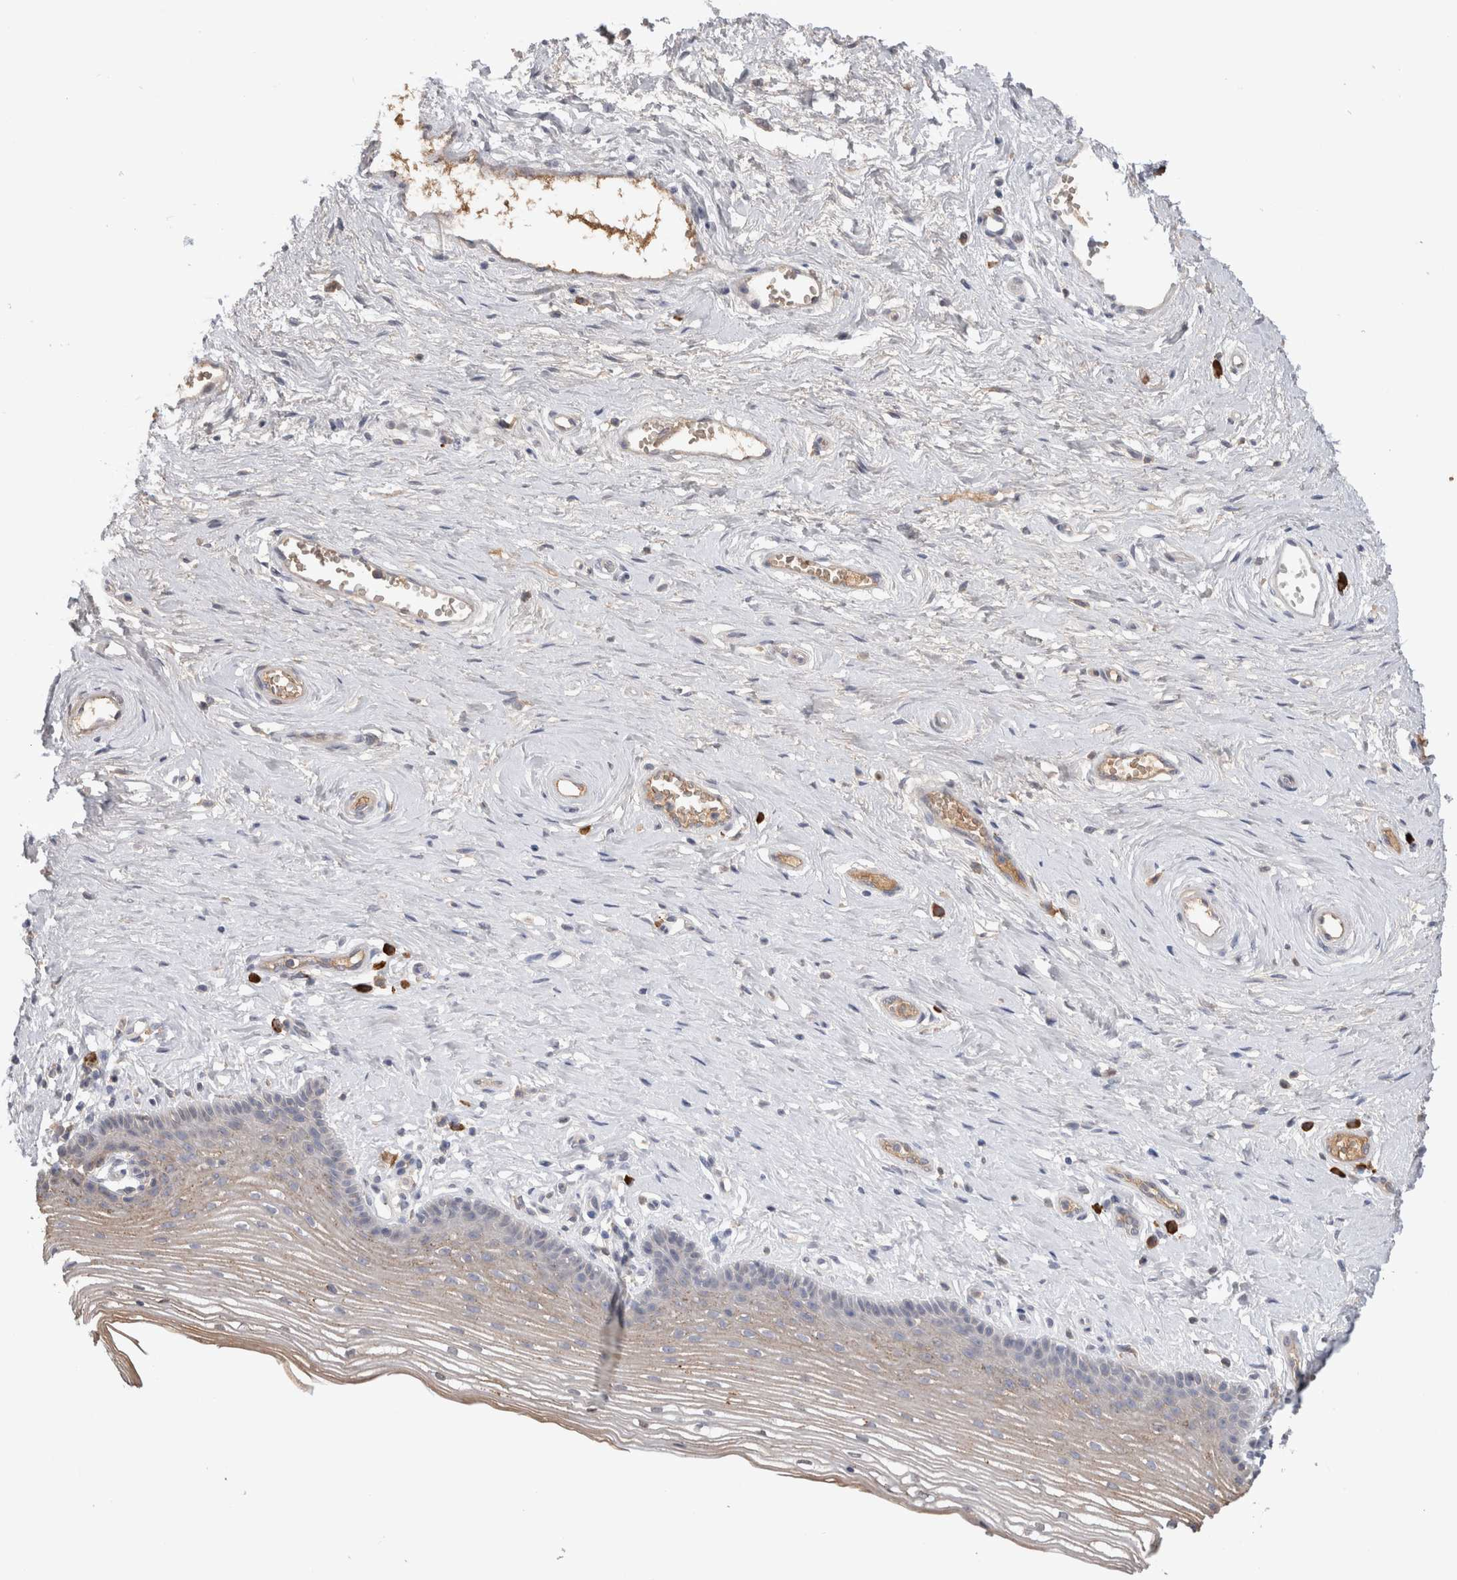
{"staining": {"intensity": "weak", "quantity": "25%-75%", "location": "cytoplasmic/membranous"}, "tissue": "vagina", "cell_type": "Squamous epithelial cells", "image_type": "normal", "snomed": [{"axis": "morphology", "description": "Normal tissue, NOS"}, {"axis": "topography", "description": "Vagina"}], "caption": "Vagina stained with DAB (3,3'-diaminobenzidine) IHC exhibits low levels of weak cytoplasmic/membranous positivity in approximately 25%-75% of squamous epithelial cells.", "gene": "PPP3CC", "patient": {"sex": "female", "age": 46}}